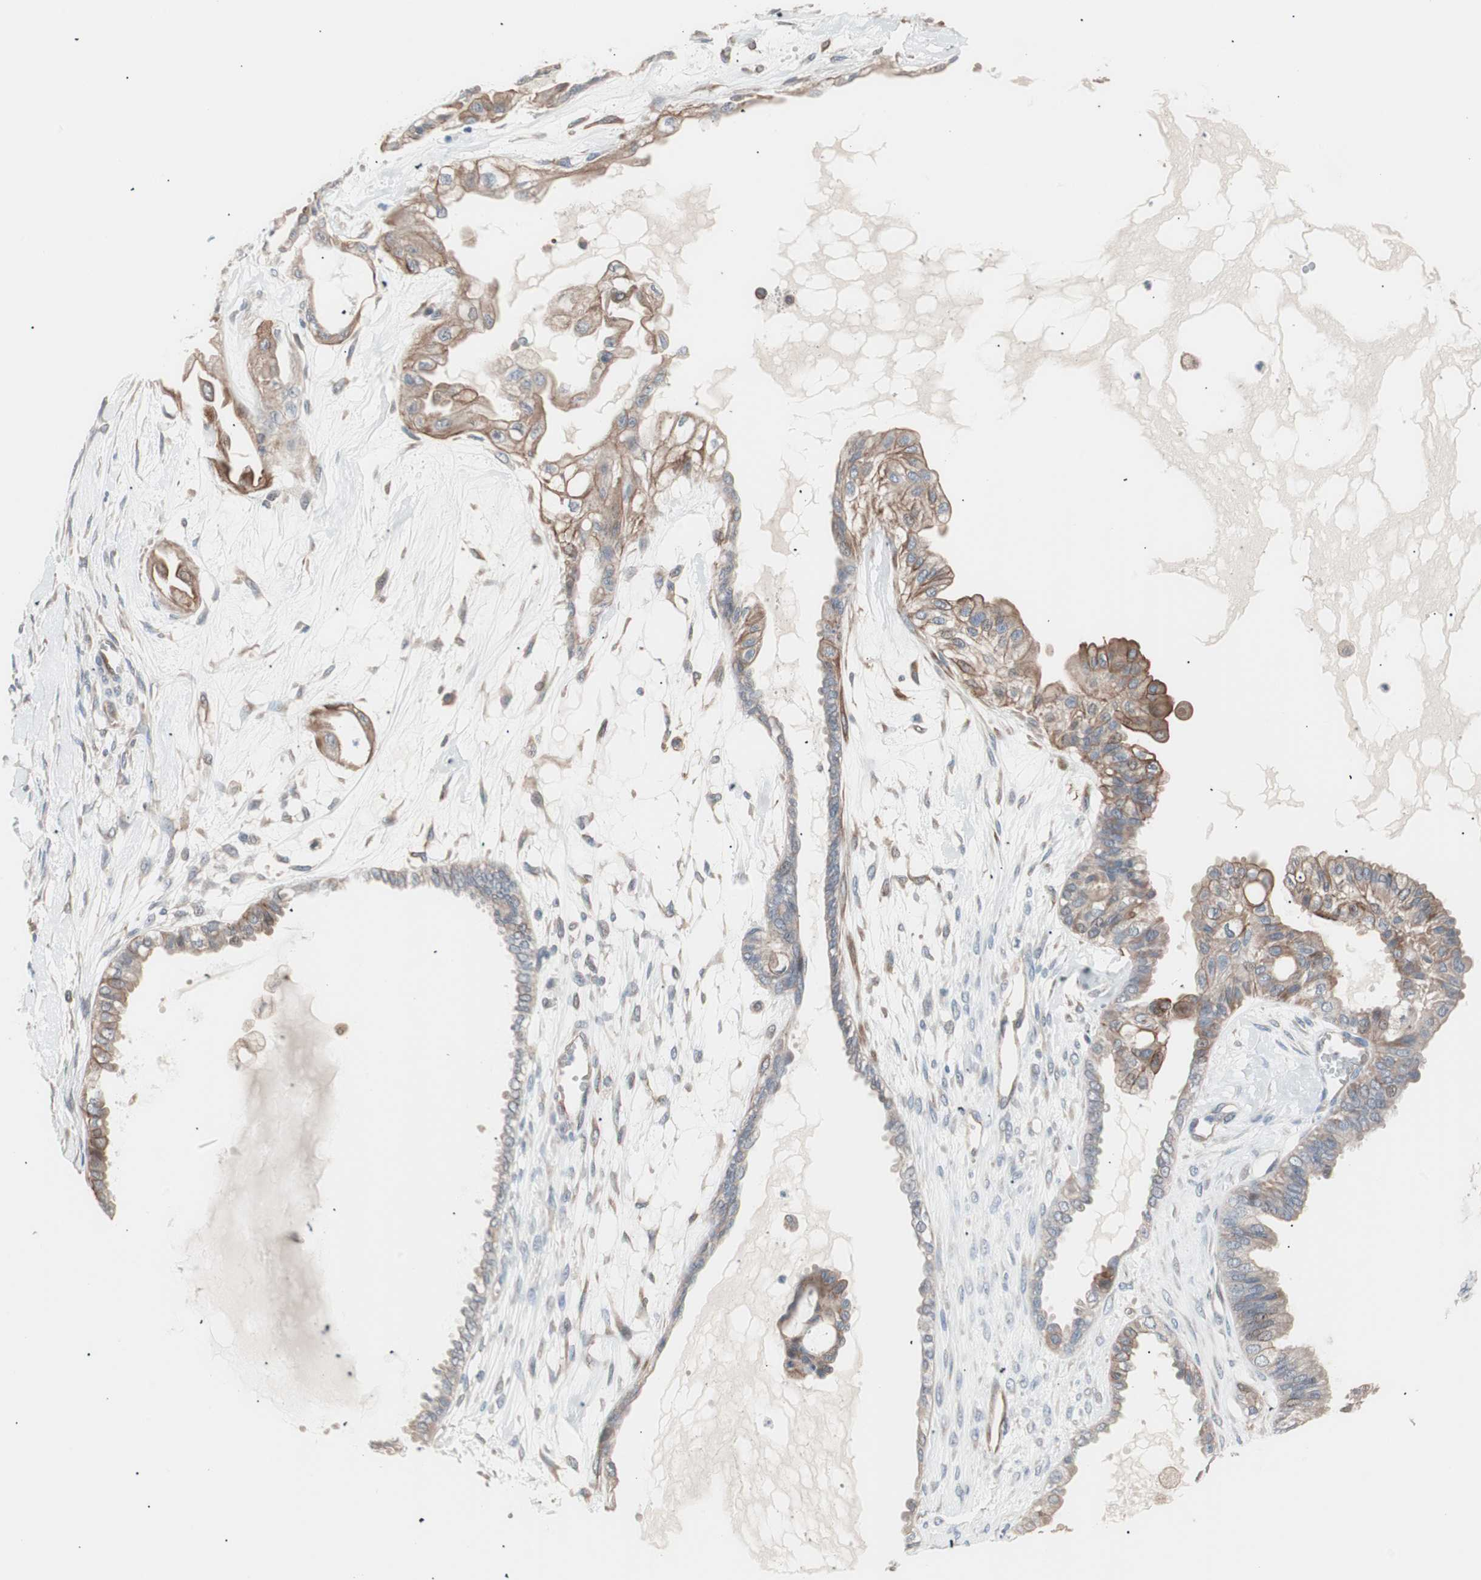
{"staining": {"intensity": "moderate", "quantity": "25%-75%", "location": "cytoplasmic/membranous"}, "tissue": "ovarian cancer", "cell_type": "Tumor cells", "image_type": "cancer", "snomed": [{"axis": "morphology", "description": "Carcinoma, NOS"}, {"axis": "morphology", "description": "Carcinoma, endometroid"}, {"axis": "topography", "description": "Ovary"}], "caption": "Ovarian carcinoma tissue displays moderate cytoplasmic/membranous staining in approximately 25%-75% of tumor cells The protein is shown in brown color, while the nuclei are stained blue.", "gene": "SMG1", "patient": {"sex": "female", "age": 50}}